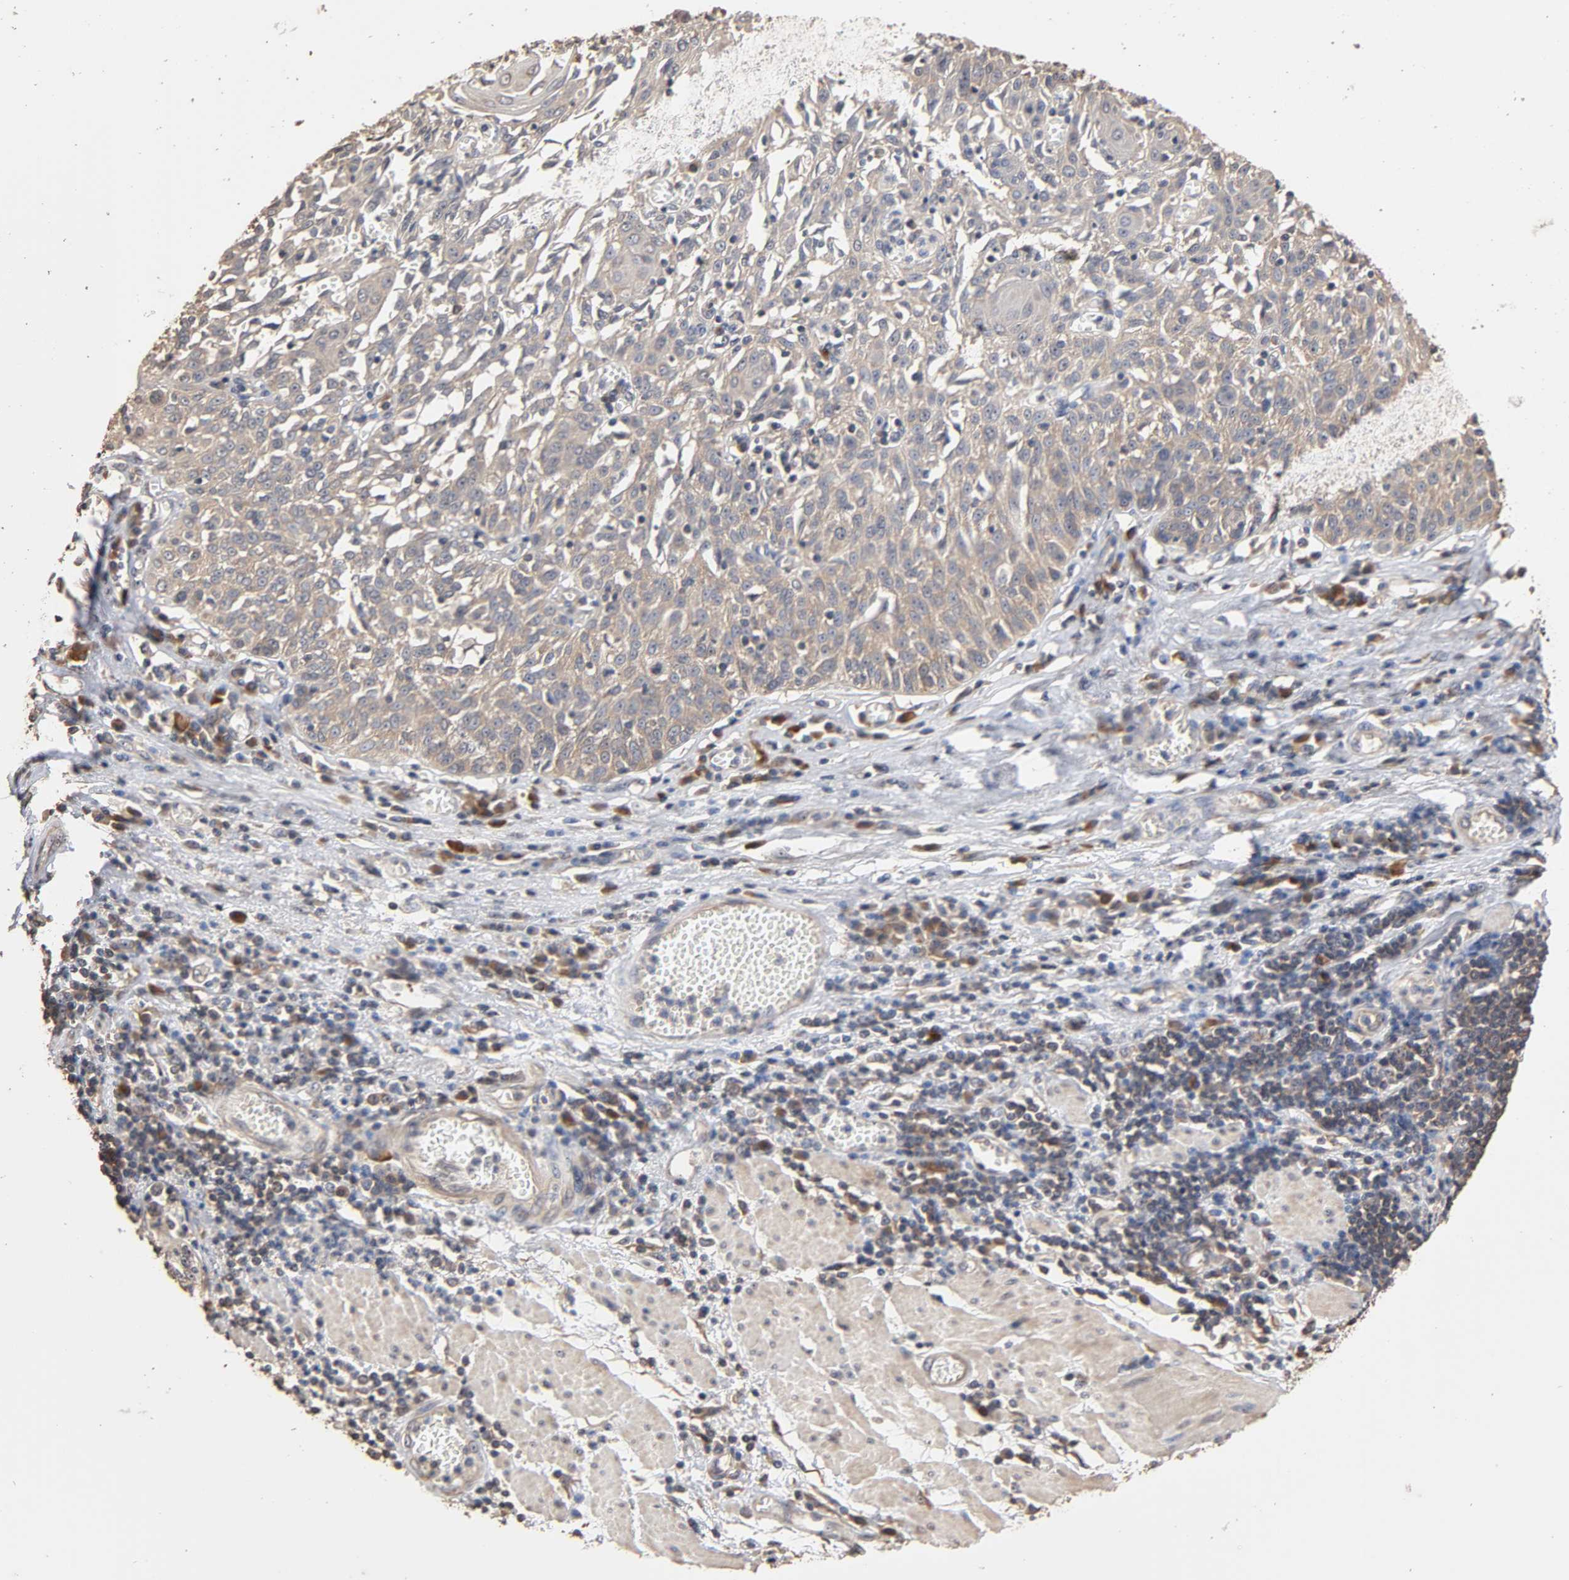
{"staining": {"intensity": "weak", "quantity": ">75%", "location": "cytoplasmic/membranous"}, "tissue": "esophagus", "cell_type": "Squamous epithelial cells", "image_type": "normal", "snomed": [{"axis": "morphology", "description": "Normal tissue, NOS"}, {"axis": "morphology", "description": "Squamous cell carcinoma, NOS"}, {"axis": "topography", "description": "Esophagus"}], "caption": "IHC micrograph of benign esophagus: human esophagus stained using IHC shows low levels of weak protein expression localized specifically in the cytoplasmic/membranous of squamous epithelial cells, appearing as a cytoplasmic/membranous brown color.", "gene": "ARHGEF7", "patient": {"sex": "male", "age": 65}}